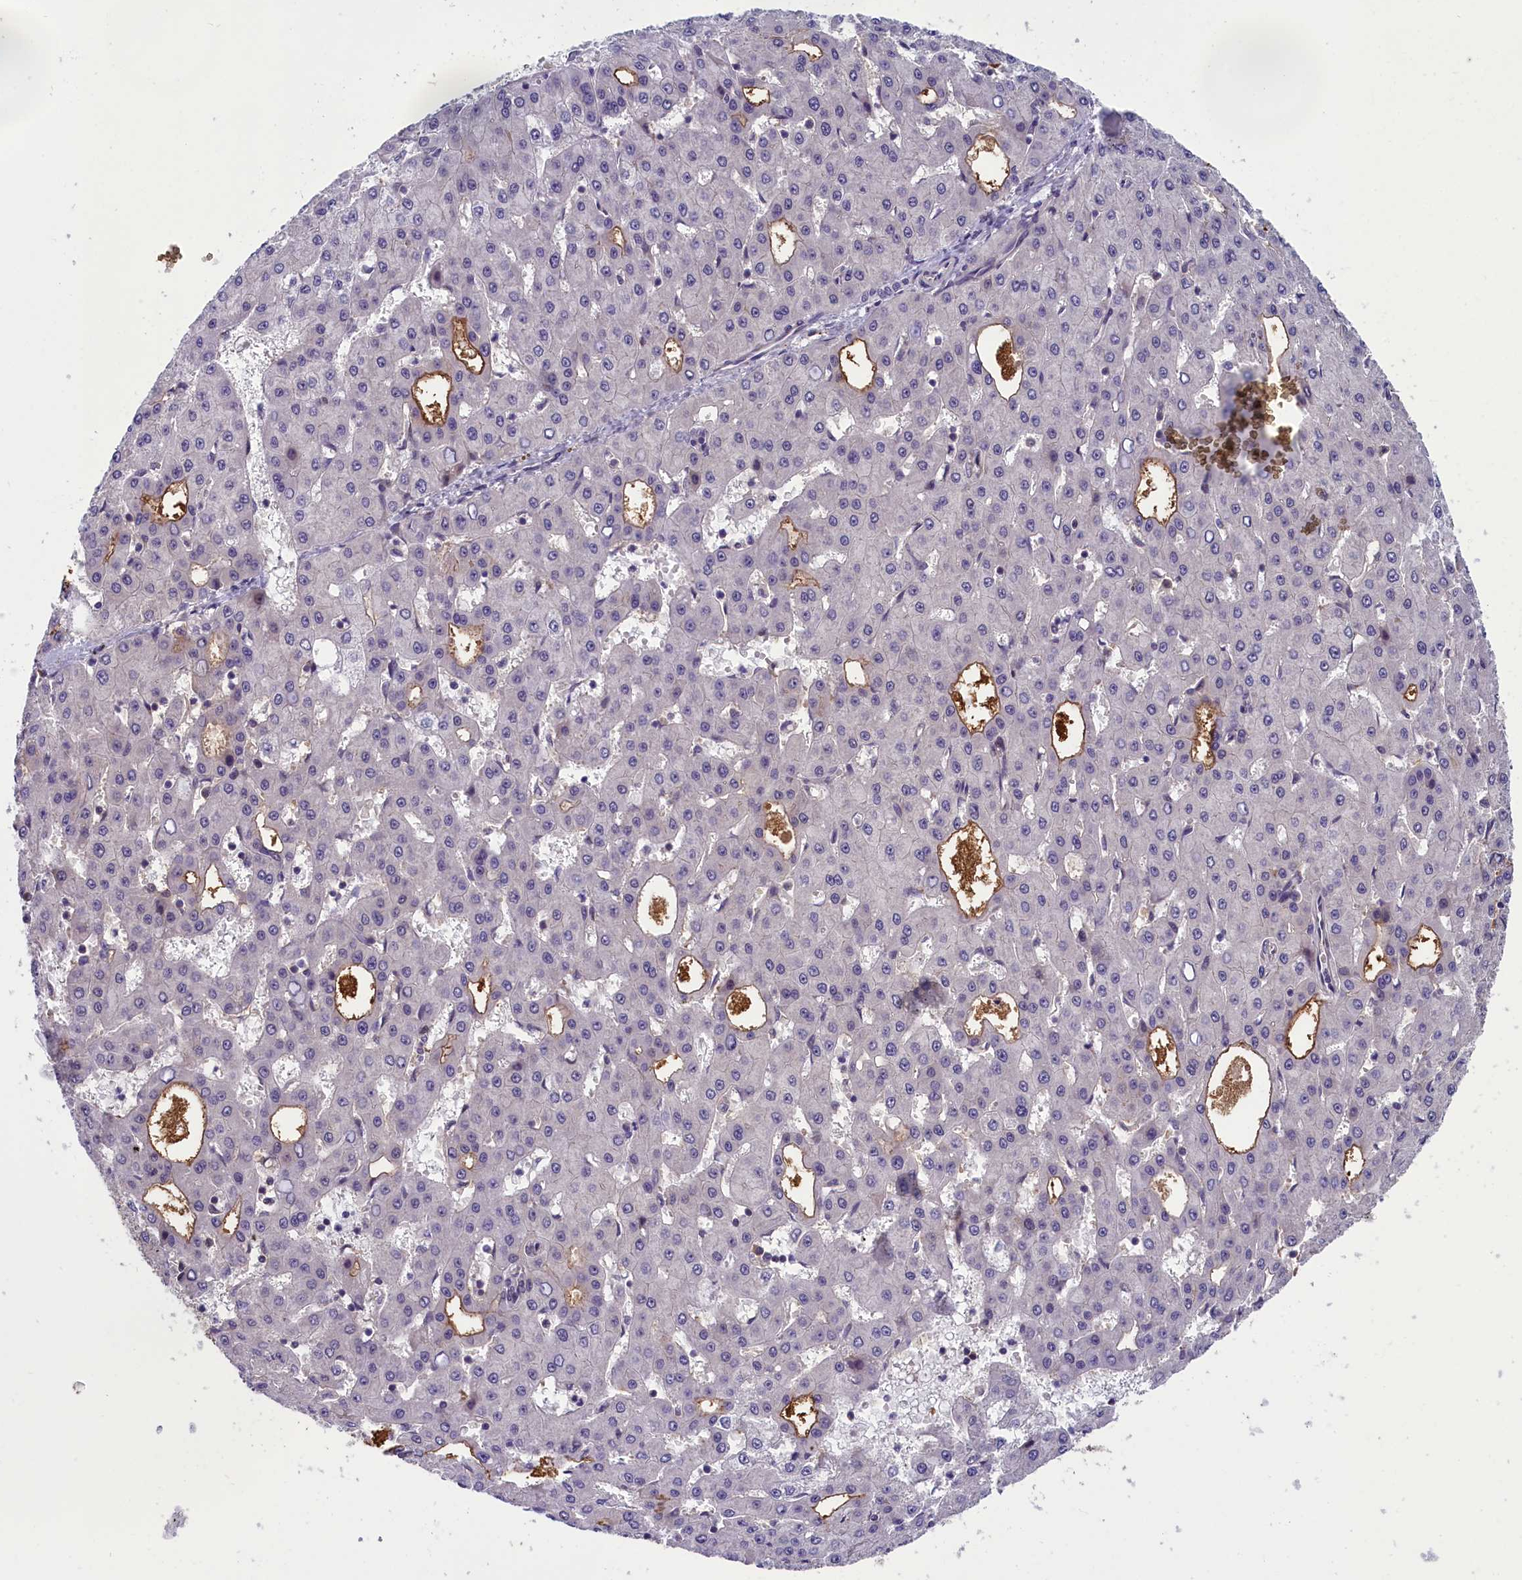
{"staining": {"intensity": "negative", "quantity": "none", "location": "none"}, "tissue": "liver cancer", "cell_type": "Tumor cells", "image_type": "cancer", "snomed": [{"axis": "morphology", "description": "Carcinoma, Hepatocellular, NOS"}, {"axis": "topography", "description": "Liver"}], "caption": "IHC of human liver hepatocellular carcinoma shows no positivity in tumor cells.", "gene": "ABCC8", "patient": {"sex": "male", "age": 47}}